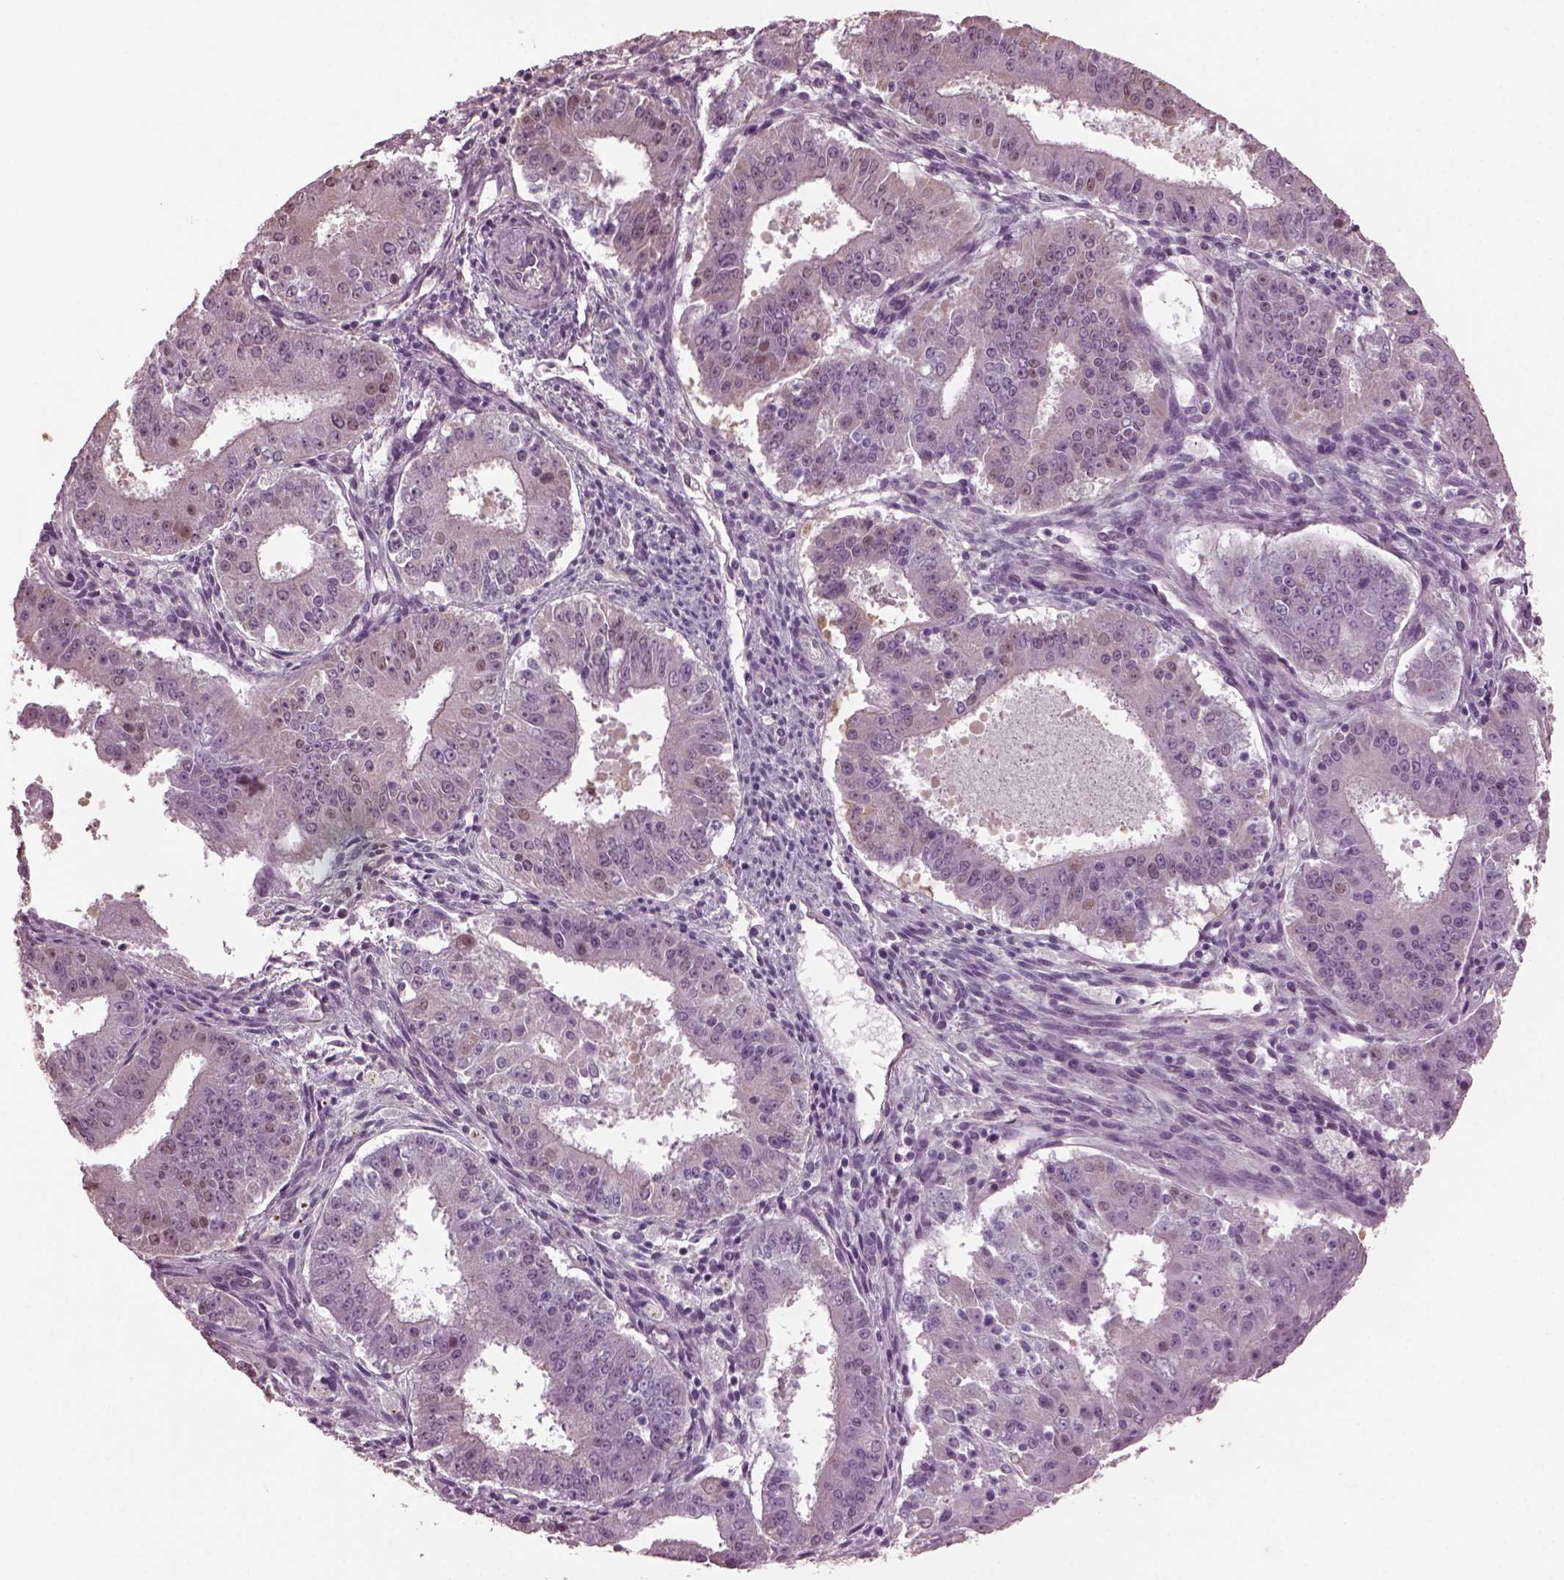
{"staining": {"intensity": "negative", "quantity": "none", "location": "none"}, "tissue": "ovarian cancer", "cell_type": "Tumor cells", "image_type": "cancer", "snomed": [{"axis": "morphology", "description": "Carcinoma, endometroid"}, {"axis": "topography", "description": "Ovary"}], "caption": "DAB immunohistochemical staining of human endometroid carcinoma (ovarian) demonstrates no significant staining in tumor cells. (DAB immunohistochemistry (IHC) visualized using brightfield microscopy, high magnification).", "gene": "CABP5", "patient": {"sex": "female", "age": 42}}